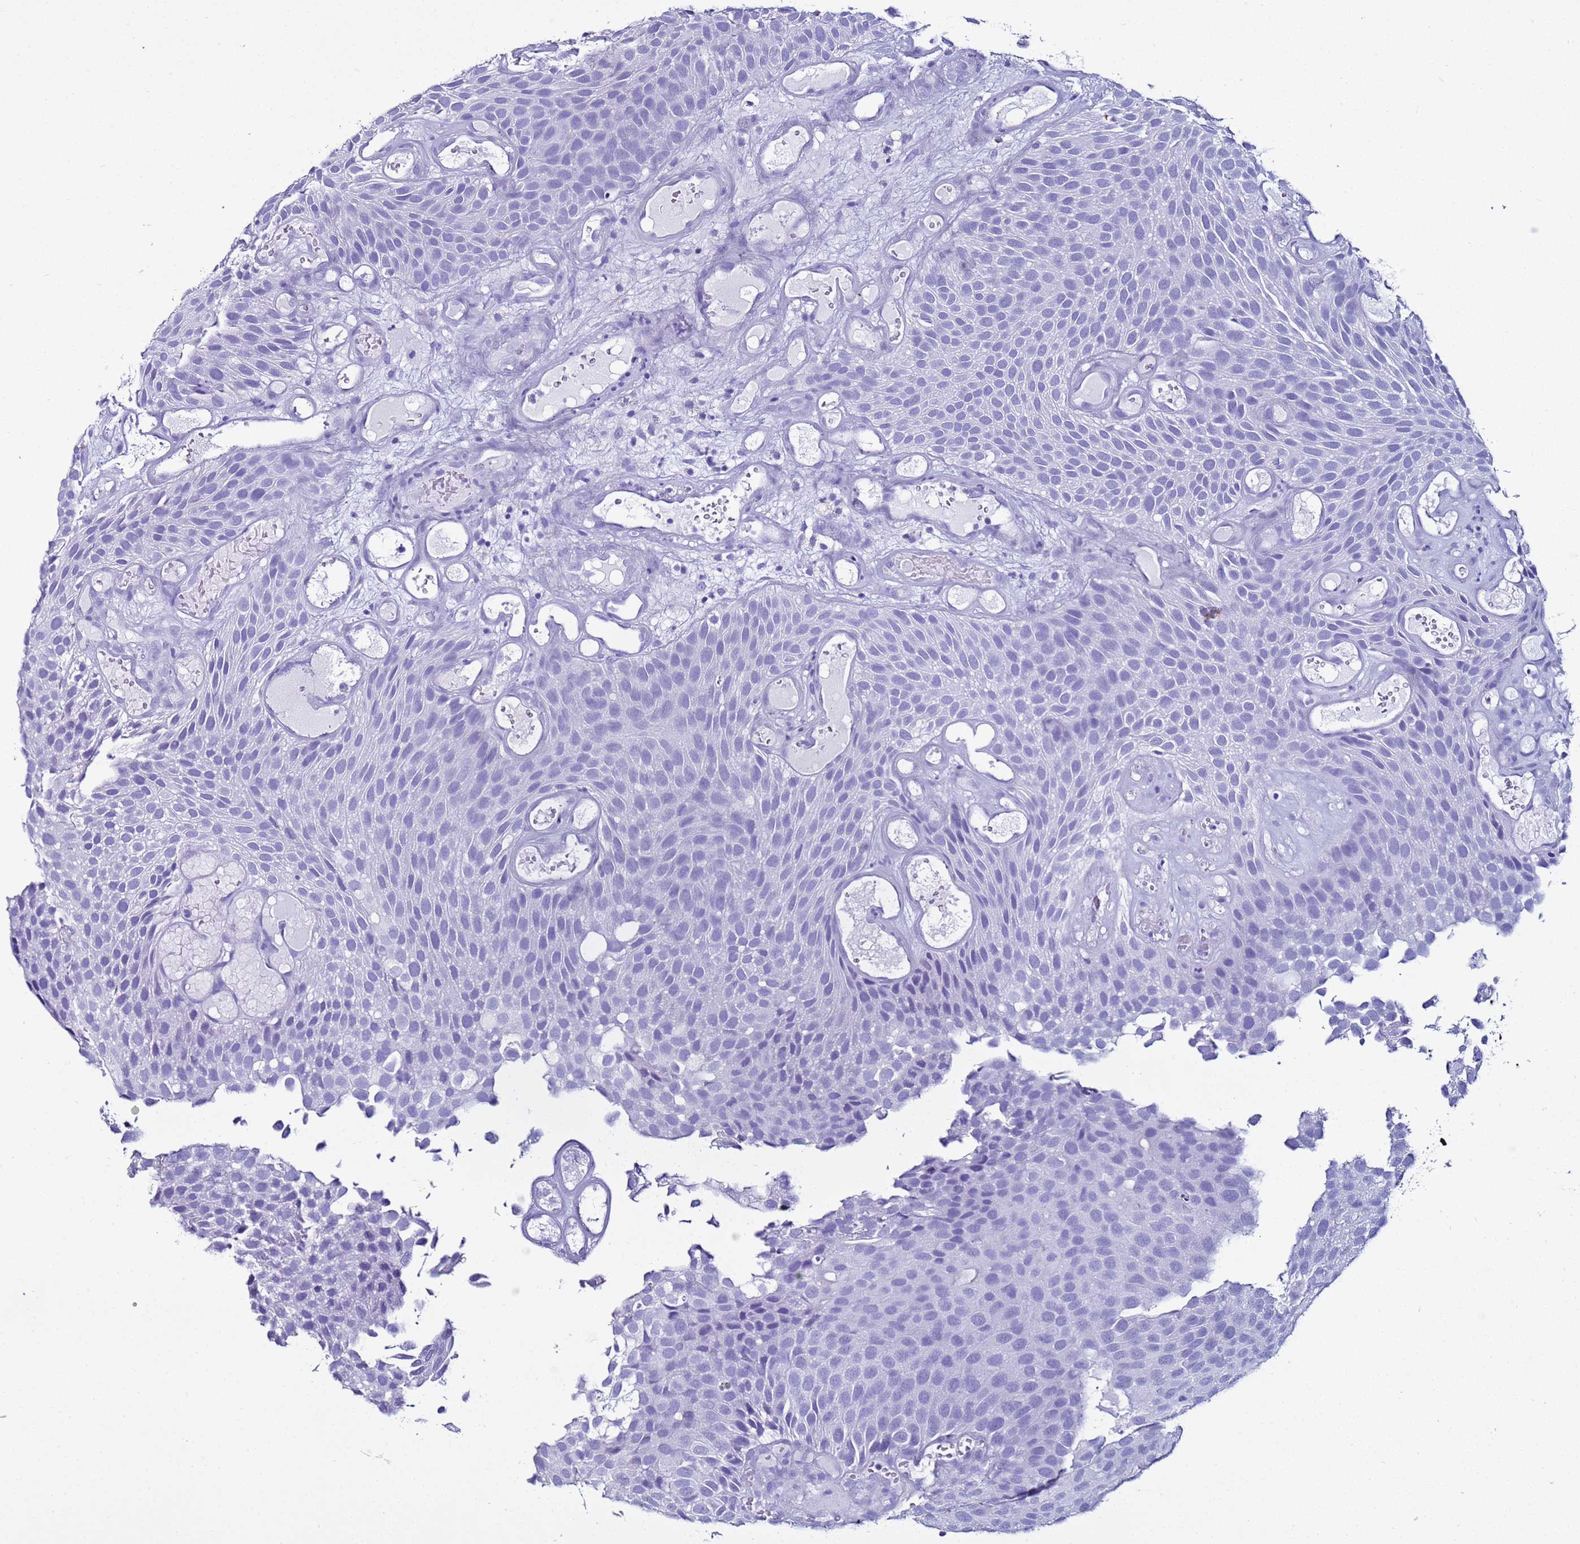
{"staining": {"intensity": "negative", "quantity": "none", "location": "none"}, "tissue": "urothelial cancer", "cell_type": "Tumor cells", "image_type": "cancer", "snomed": [{"axis": "morphology", "description": "Urothelial carcinoma, Low grade"}, {"axis": "topography", "description": "Urinary bladder"}], "caption": "The immunohistochemistry micrograph has no significant positivity in tumor cells of urothelial carcinoma (low-grade) tissue.", "gene": "LCMT1", "patient": {"sex": "male", "age": 89}}